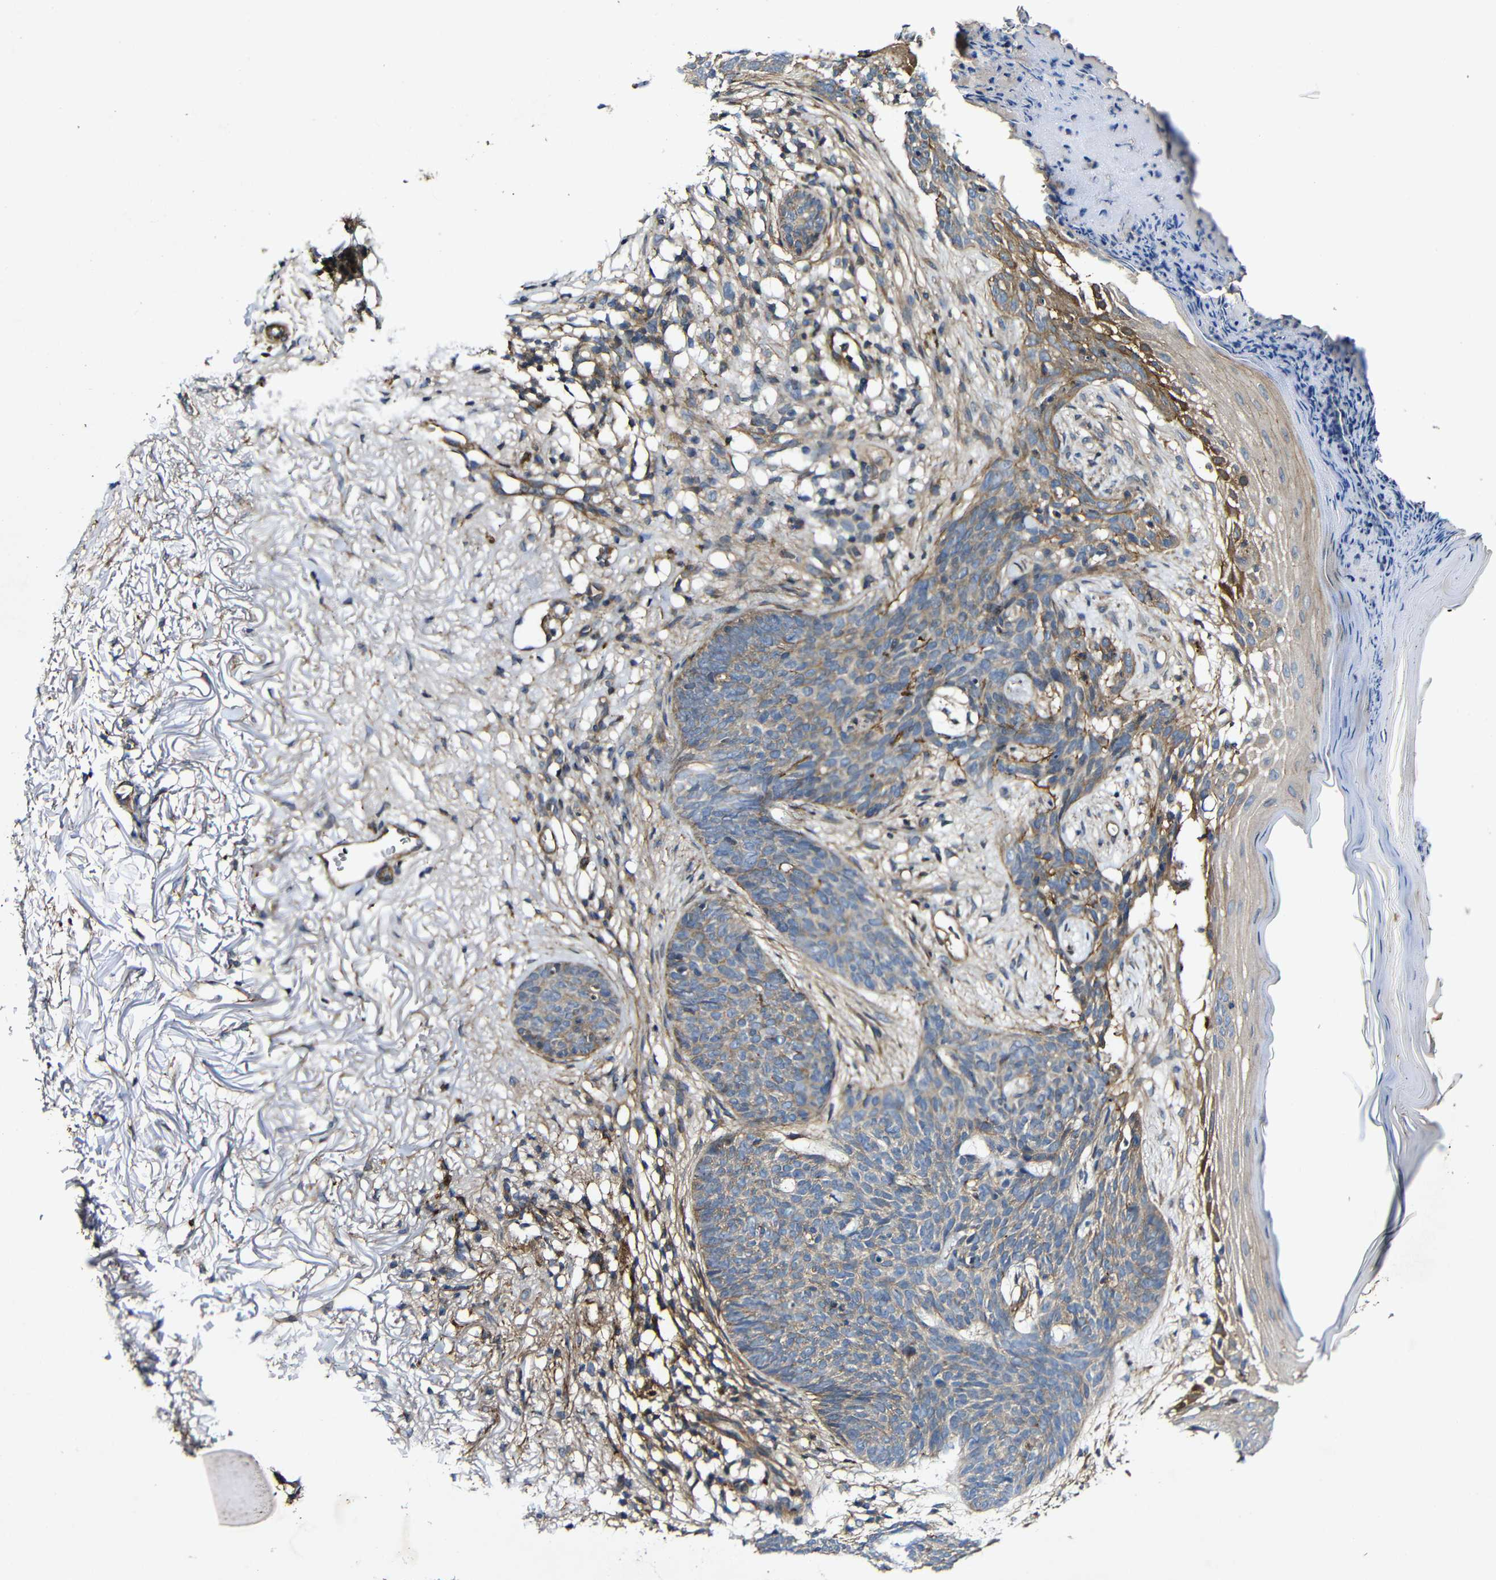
{"staining": {"intensity": "weak", "quantity": "<25%", "location": "cytoplasmic/membranous"}, "tissue": "skin cancer", "cell_type": "Tumor cells", "image_type": "cancer", "snomed": [{"axis": "morphology", "description": "Normal tissue, NOS"}, {"axis": "morphology", "description": "Basal cell carcinoma"}, {"axis": "topography", "description": "Skin"}], "caption": "Basal cell carcinoma (skin) was stained to show a protein in brown. There is no significant positivity in tumor cells.", "gene": "GSDME", "patient": {"sex": "female", "age": 70}}